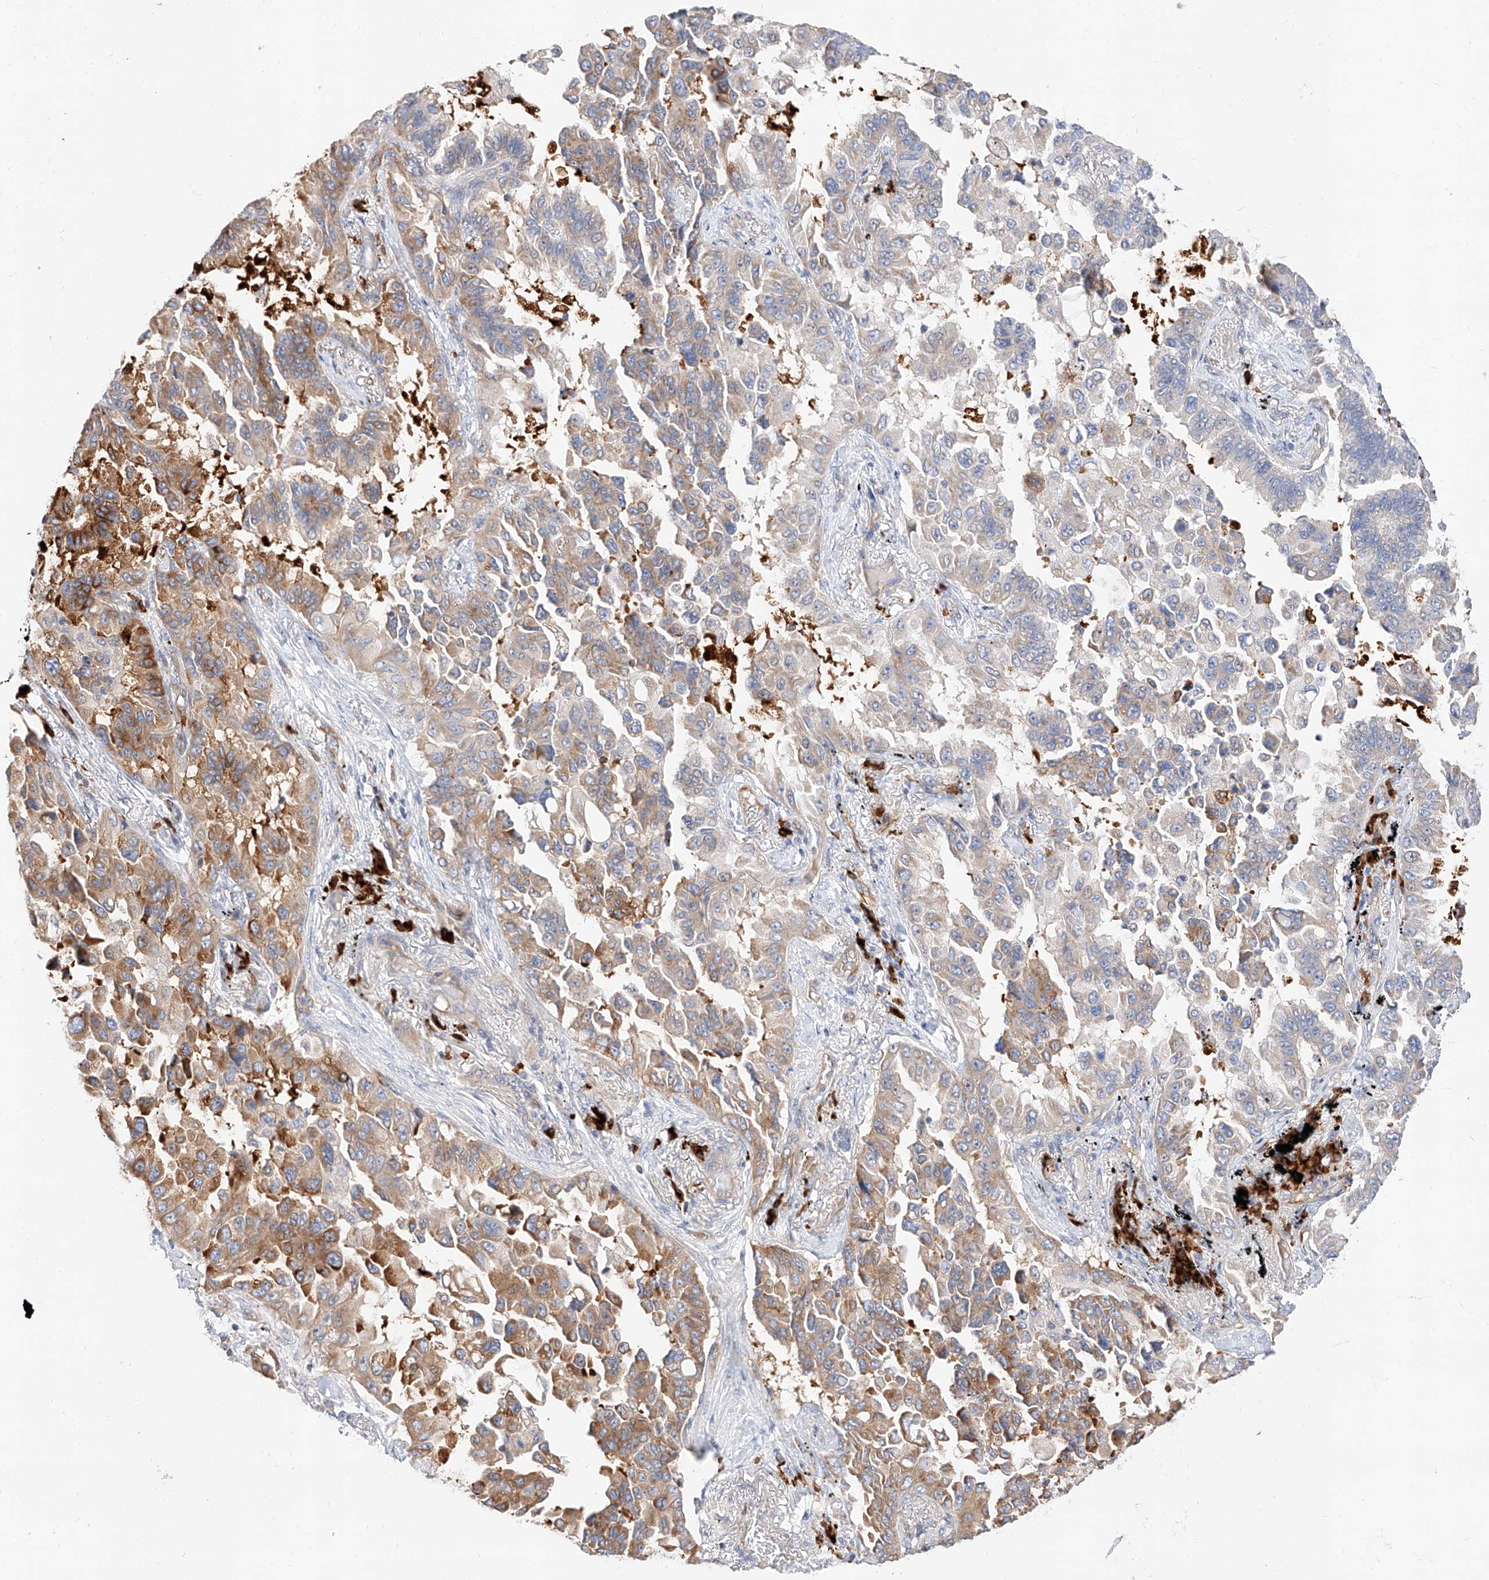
{"staining": {"intensity": "moderate", "quantity": "25%-75%", "location": "cytoplasmic/membranous"}, "tissue": "lung cancer", "cell_type": "Tumor cells", "image_type": "cancer", "snomed": [{"axis": "morphology", "description": "Adenocarcinoma, NOS"}, {"axis": "topography", "description": "Lung"}], "caption": "Brown immunohistochemical staining in lung adenocarcinoma shows moderate cytoplasmic/membranous expression in about 25%-75% of tumor cells. (brown staining indicates protein expression, while blue staining denotes nuclei).", "gene": "GLMN", "patient": {"sex": "female", "age": 67}}